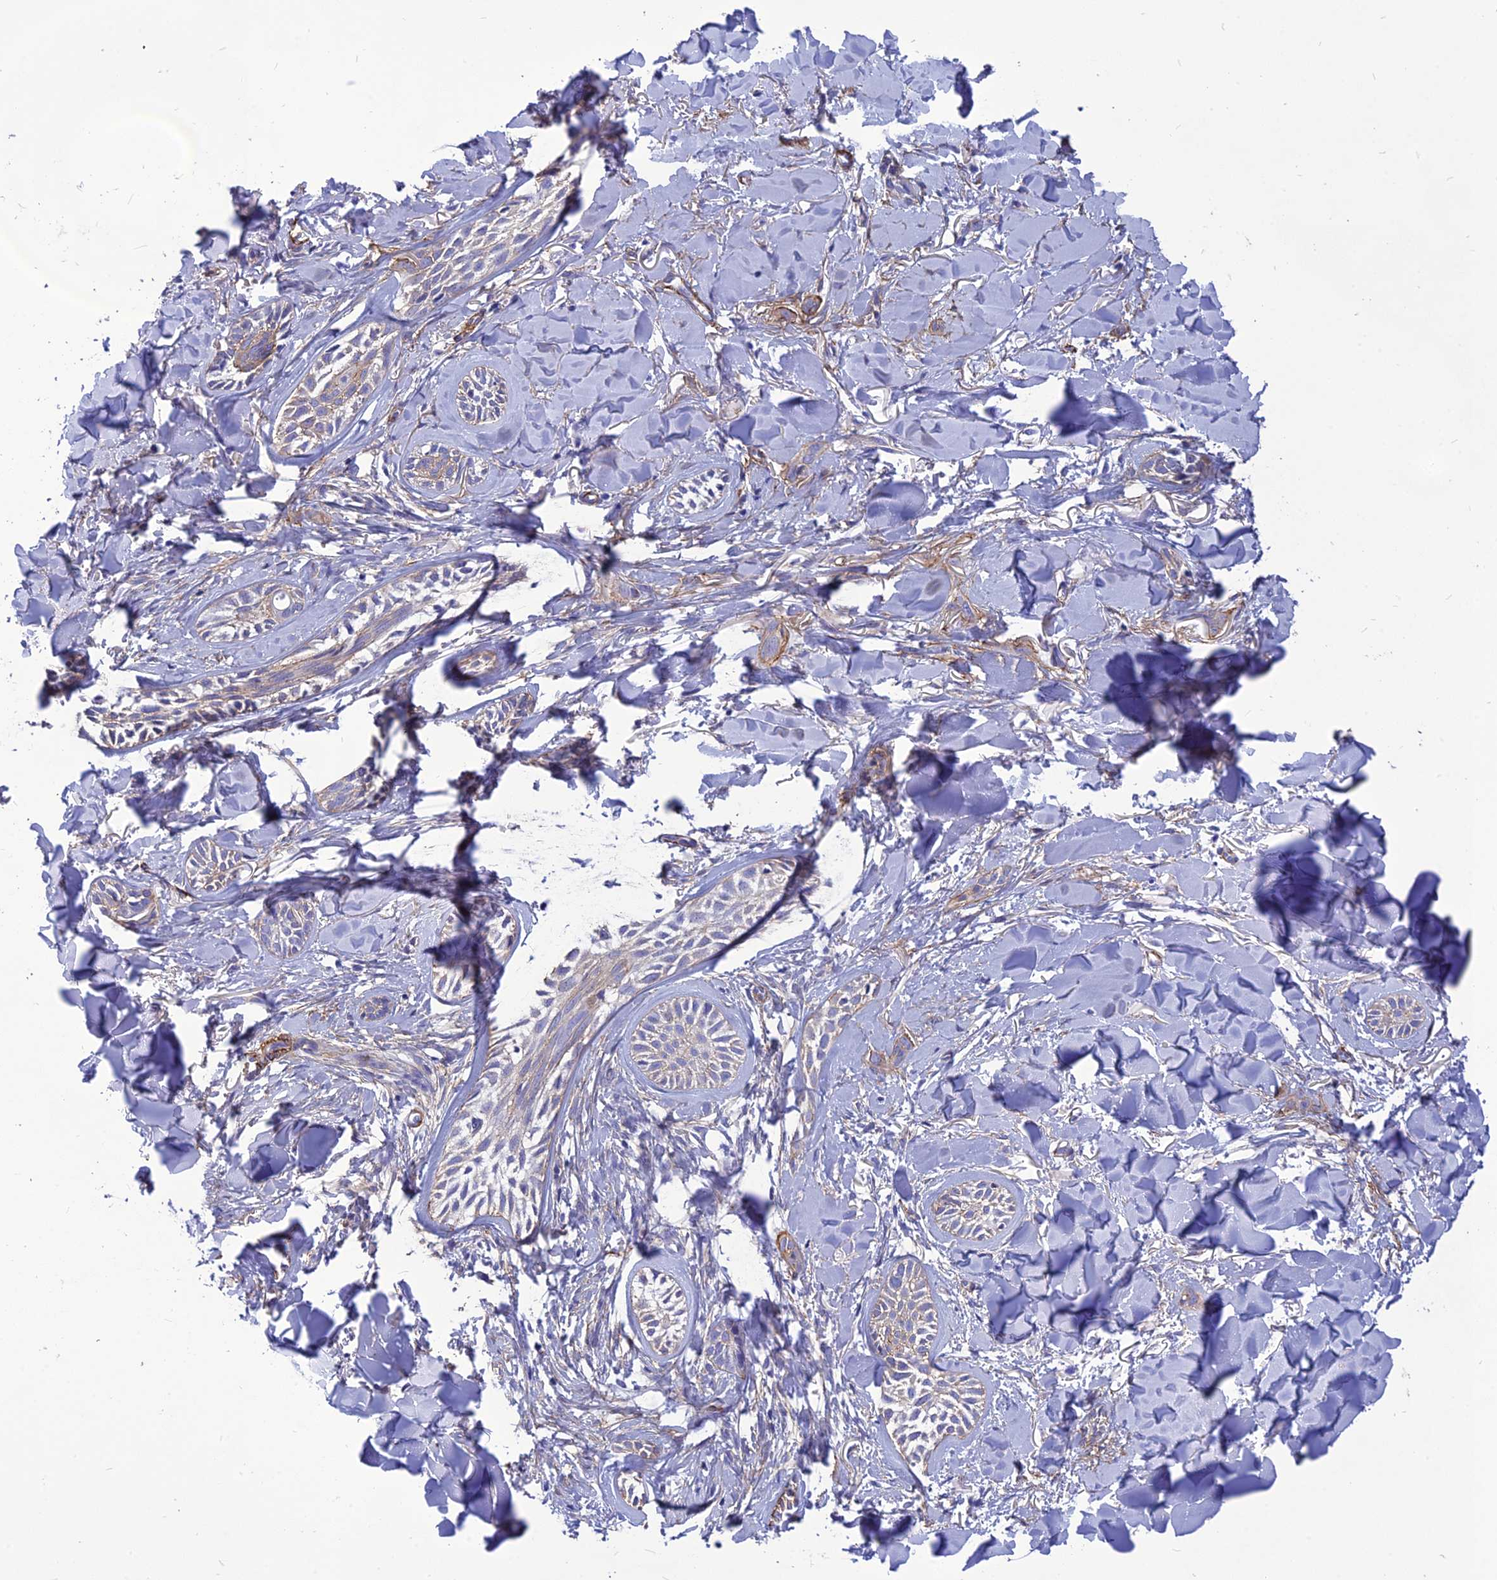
{"staining": {"intensity": "weak", "quantity": "<25%", "location": "cytoplasmic/membranous"}, "tissue": "skin cancer", "cell_type": "Tumor cells", "image_type": "cancer", "snomed": [{"axis": "morphology", "description": "Basal cell carcinoma"}, {"axis": "topography", "description": "Skin"}], "caption": "Immunohistochemical staining of skin cancer (basal cell carcinoma) displays no significant positivity in tumor cells.", "gene": "NKD1", "patient": {"sex": "female", "age": 59}}